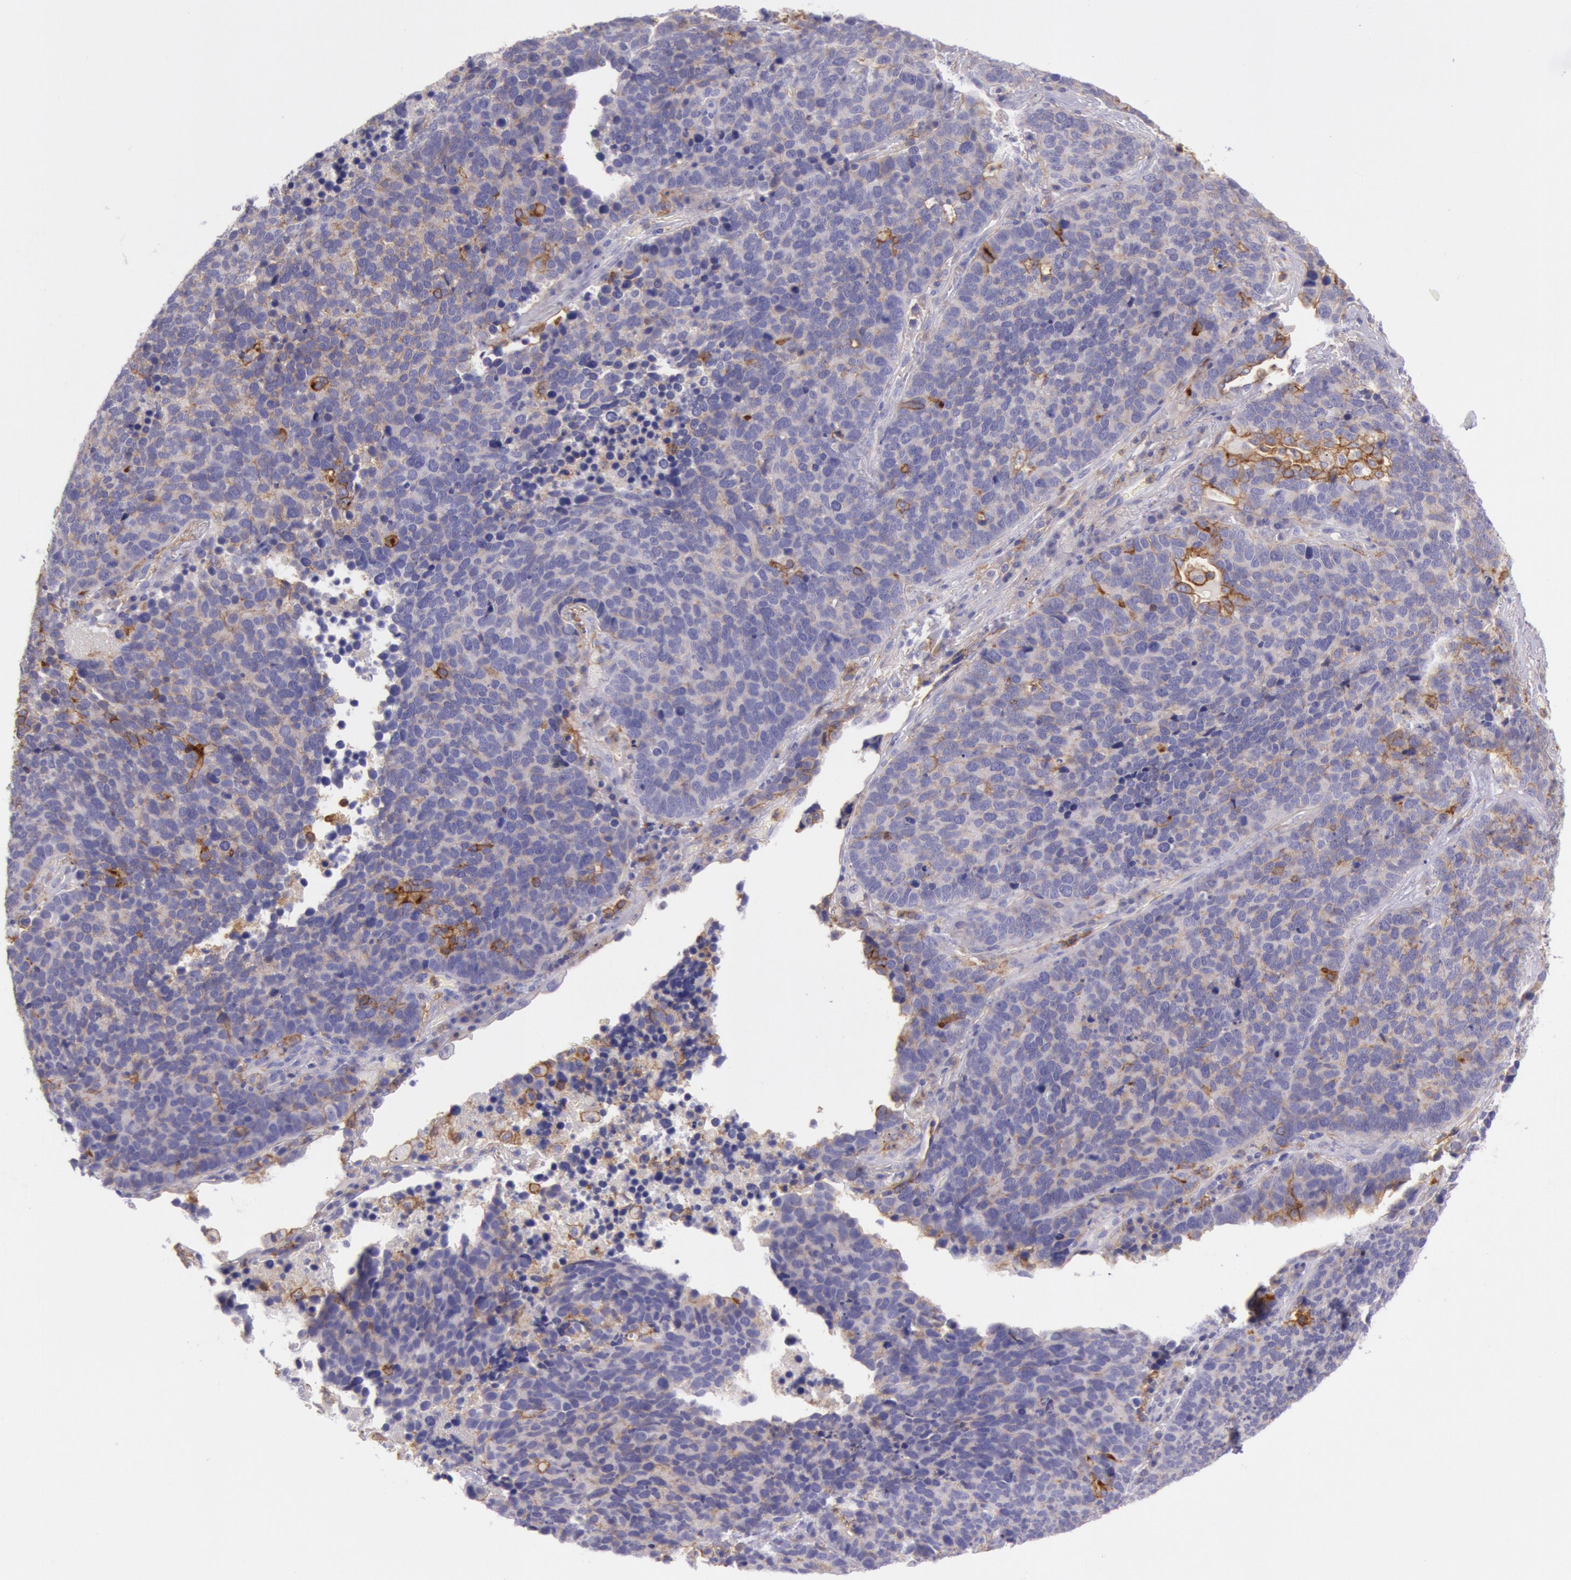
{"staining": {"intensity": "weak", "quantity": "<25%", "location": "cytoplasmic/membranous"}, "tissue": "lung cancer", "cell_type": "Tumor cells", "image_type": "cancer", "snomed": [{"axis": "morphology", "description": "Neoplasm, malignant, NOS"}, {"axis": "topography", "description": "Lung"}], "caption": "This is an IHC image of malignant neoplasm (lung). There is no staining in tumor cells.", "gene": "LYN", "patient": {"sex": "female", "age": 75}}